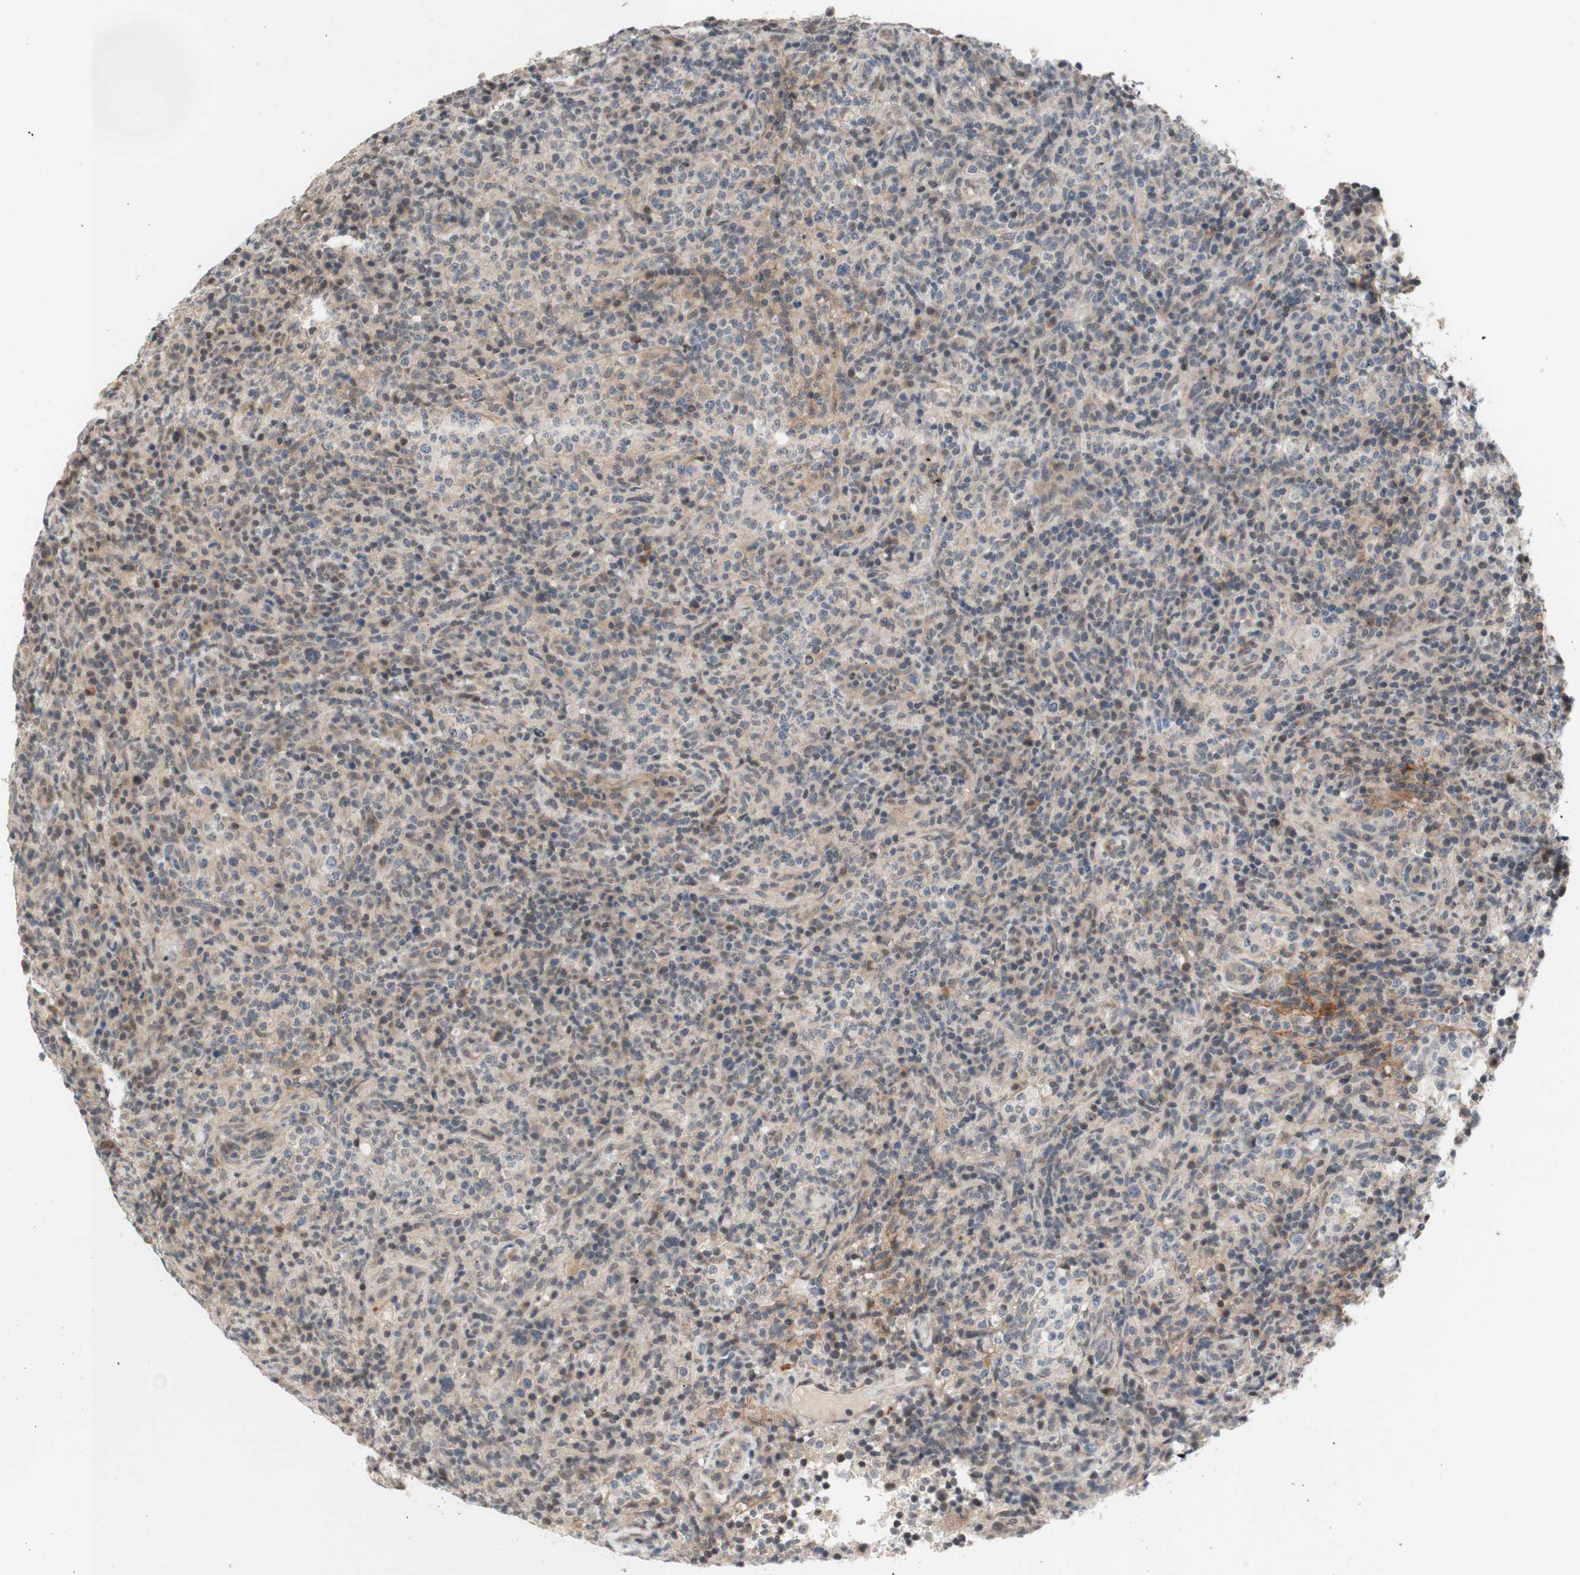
{"staining": {"intensity": "weak", "quantity": "25%-75%", "location": "cytoplasmic/membranous"}, "tissue": "lymphoma", "cell_type": "Tumor cells", "image_type": "cancer", "snomed": [{"axis": "morphology", "description": "Malignant lymphoma, non-Hodgkin's type, High grade"}, {"axis": "topography", "description": "Lymph node"}], "caption": "Tumor cells display weak cytoplasmic/membranous positivity in approximately 25%-75% of cells in lymphoma.", "gene": "CD55", "patient": {"sex": "female", "age": 76}}